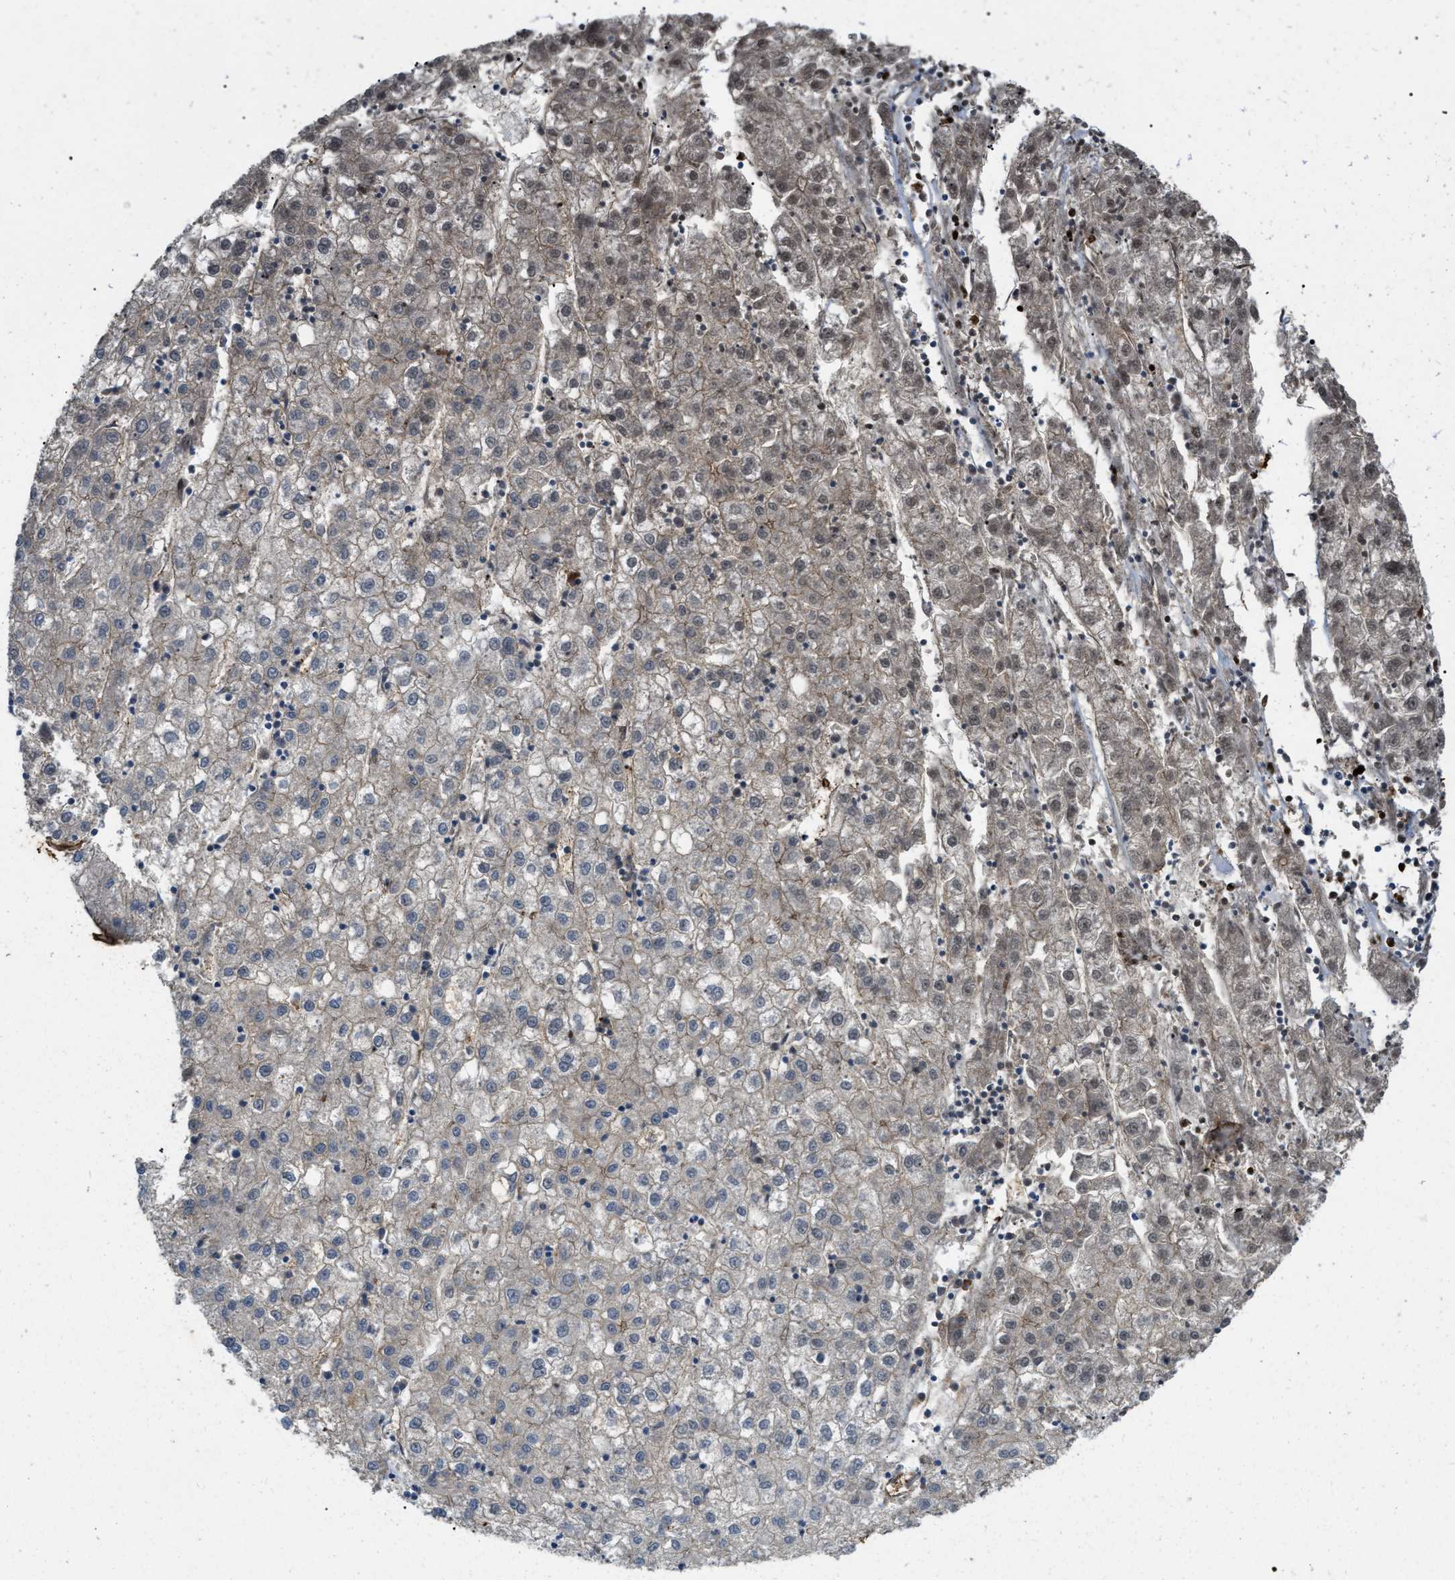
{"staining": {"intensity": "weak", "quantity": "<25%", "location": "nuclear"}, "tissue": "liver cancer", "cell_type": "Tumor cells", "image_type": "cancer", "snomed": [{"axis": "morphology", "description": "Carcinoma, Hepatocellular, NOS"}, {"axis": "topography", "description": "Liver"}], "caption": "A high-resolution histopathology image shows immunohistochemistry staining of liver cancer (hepatocellular carcinoma), which demonstrates no significant staining in tumor cells.", "gene": "ERC1", "patient": {"sex": "male", "age": 72}}